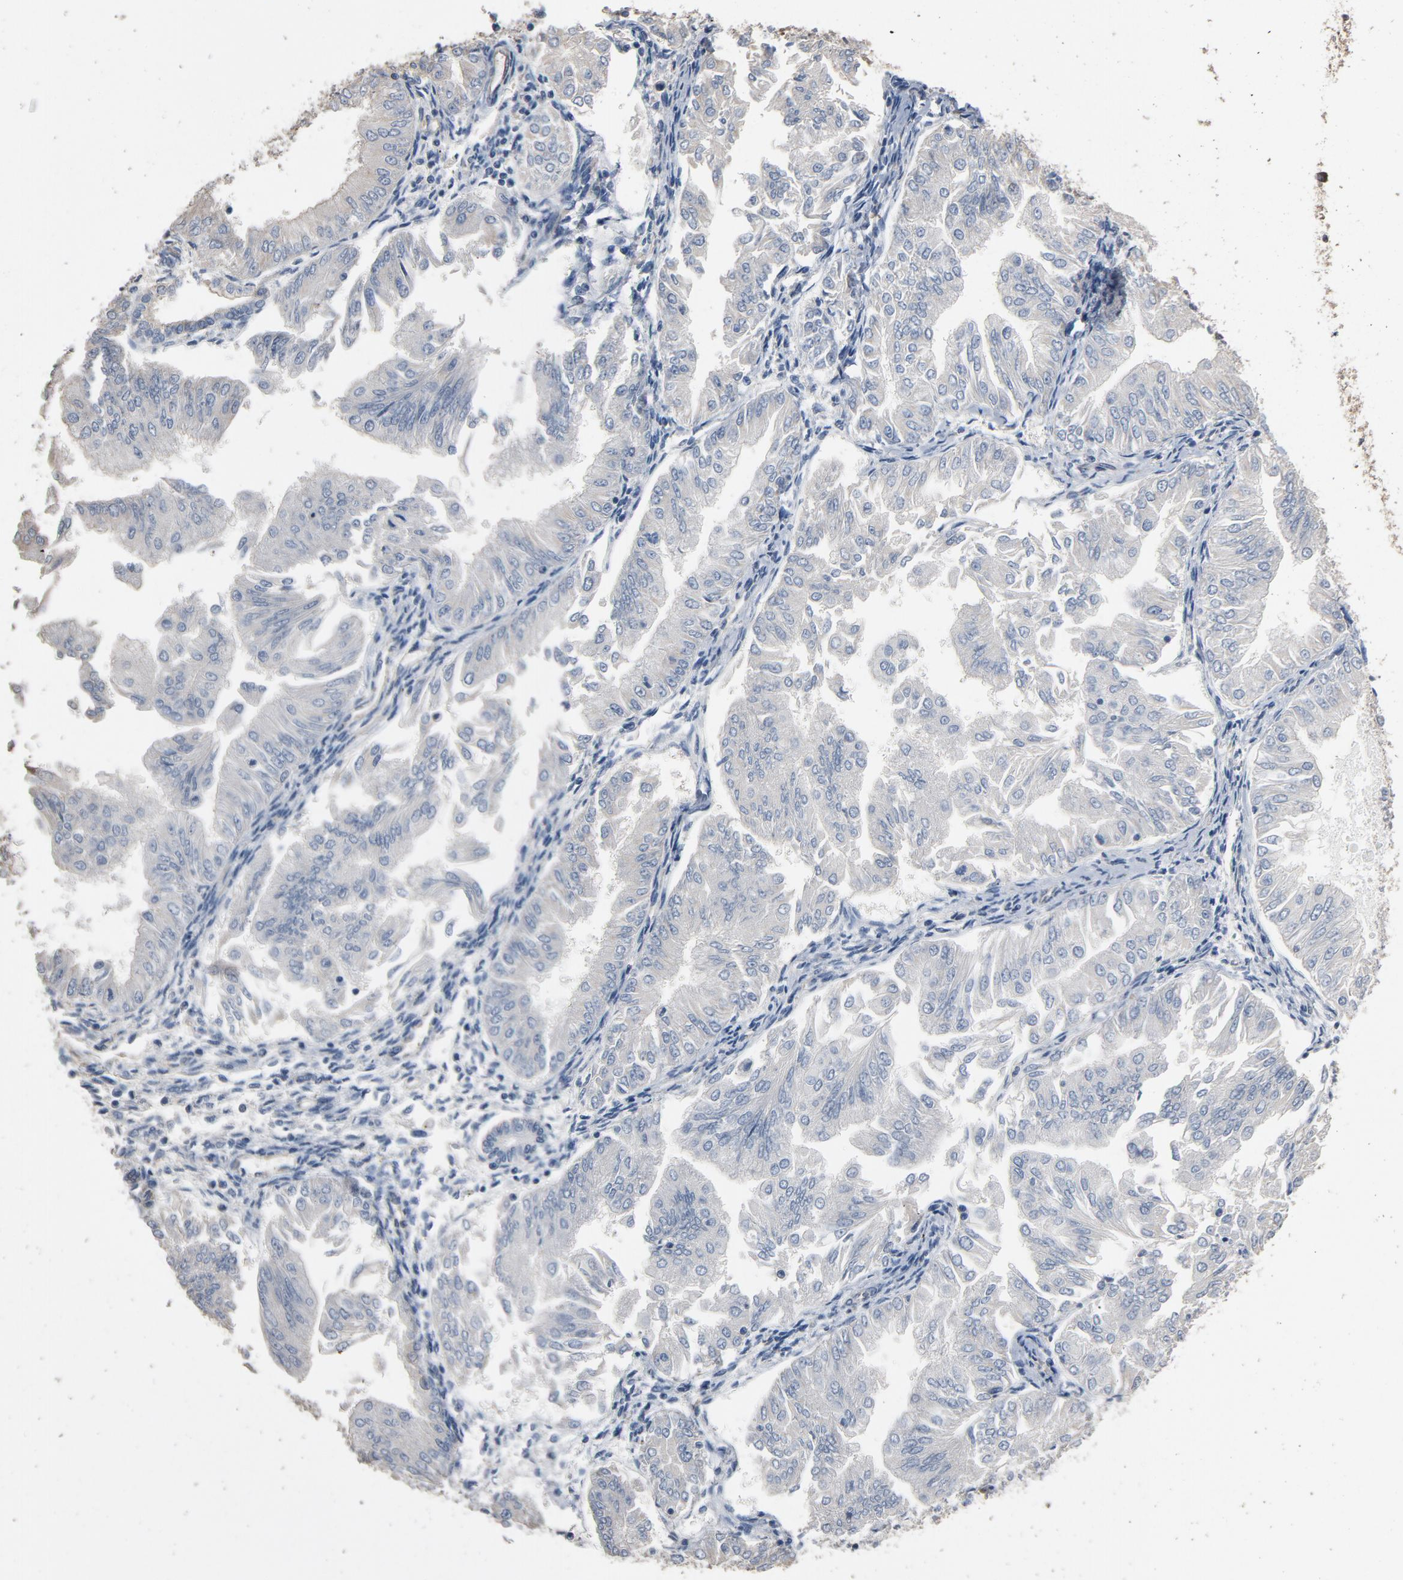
{"staining": {"intensity": "negative", "quantity": "none", "location": "none"}, "tissue": "endometrial cancer", "cell_type": "Tumor cells", "image_type": "cancer", "snomed": [{"axis": "morphology", "description": "Adenocarcinoma, NOS"}, {"axis": "topography", "description": "Endometrium"}], "caption": "Immunohistochemistry histopathology image of neoplastic tissue: human endometrial adenocarcinoma stained with DAB shows no significant protein staining in tumor cells.", "gene": "SOX6", "patient": {"sex": "female", "age": 53}}